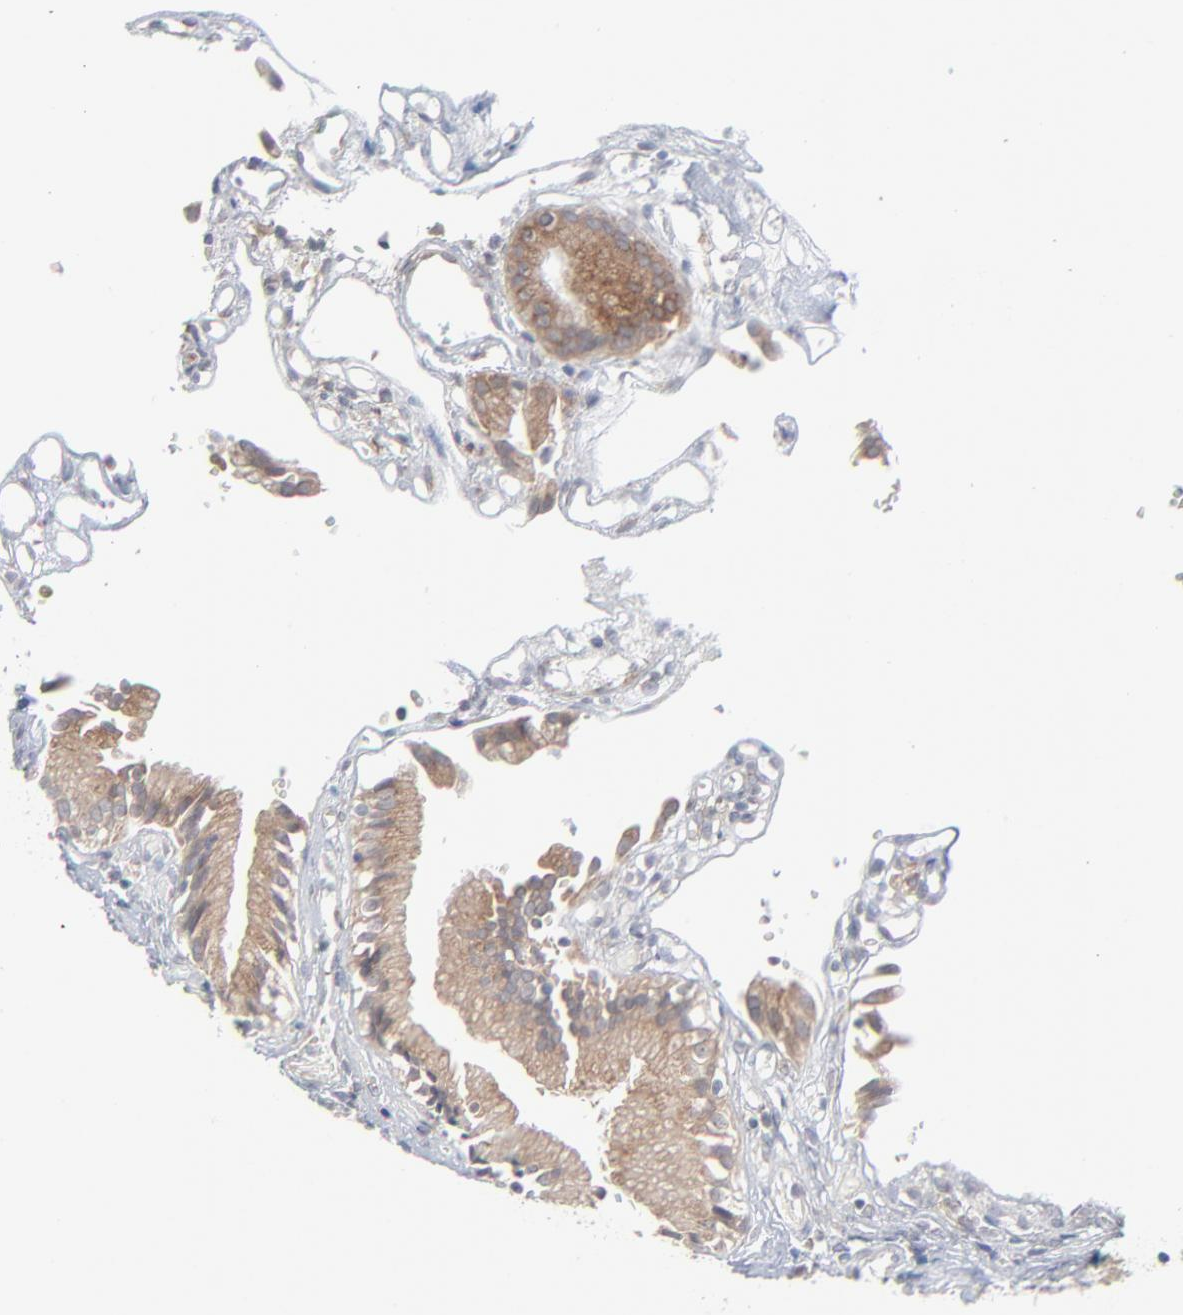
{"staining": {"intensity": "weak", "quantity": ">75%", "location": "cytoplasmic/membranous"}, "tissue": "gallbladder", "cell_type": "Glandular cells", "image_type": "normal", "snomed": [{"axis": "morphology", "description": "Normal tissue, NOS"}, {"axis": "topography", "description": "Gallbladder"}], "caption": "Immunohistochemical staining of benign human gallbladder shows weak cytoplasmic/membranous protein expression in approximately >75% of glandular cells.", "gene": "KDSR", "patient": {"sex": "male", "age": 65}}